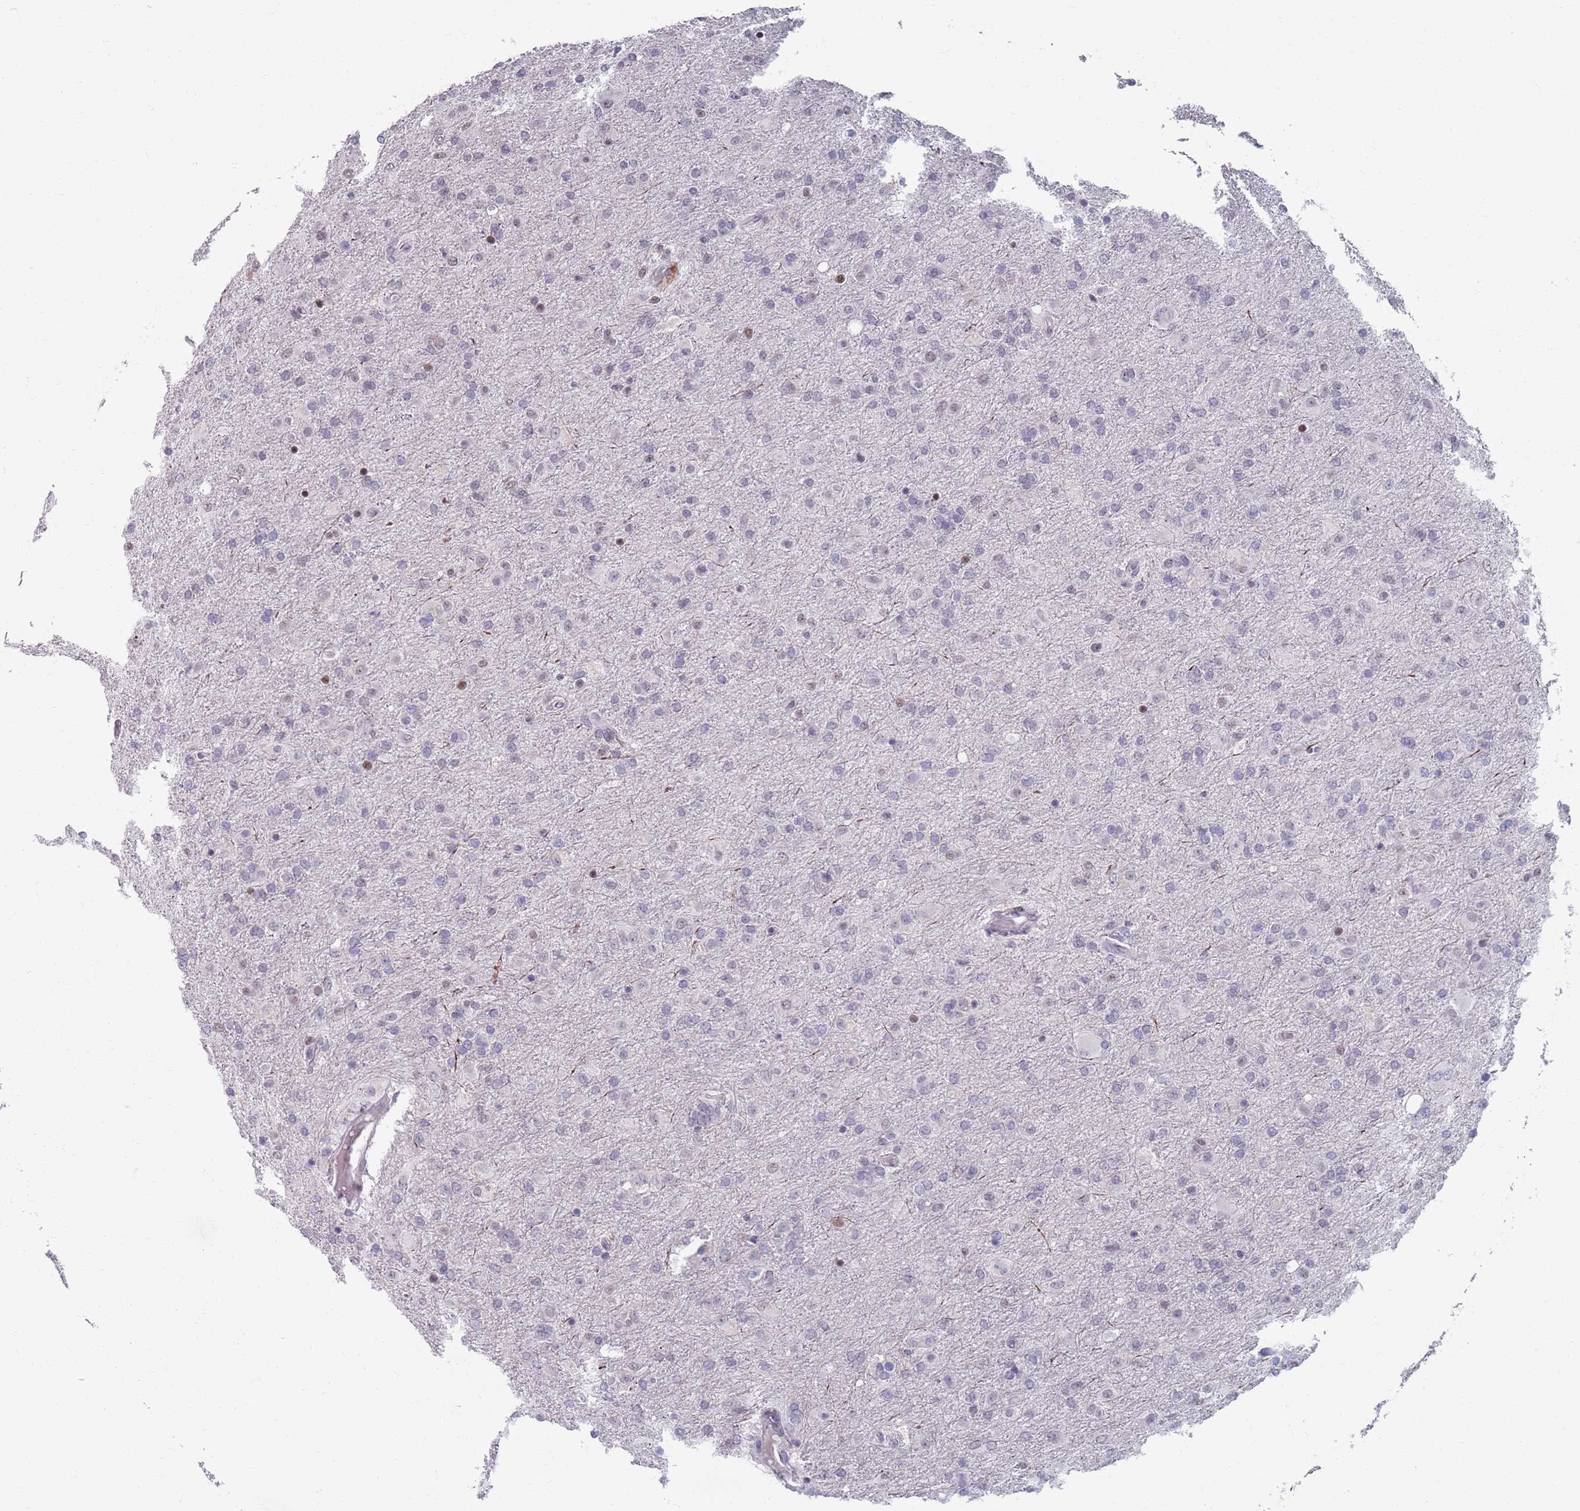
{"staining": {"intensity": "negative", "quantity": "none", "location": "none"}, "tissue": "glioma", "cell_type": "Tumor cells", "image_type": "cancer", "snomed": [{"axis": "morphology", "description": "Glioma, malignant, Low grade"}, {"axis": "topography", "description": "Brain"}], "caption": "Micrograph shows no protein staining in tumor cells of low-grade glioma (malignant) tissue. The staining is performed using DAB (3,3'-diaminobenzidine) brown chromogen with nuclei counter-stained in using hematoxylin.", "gene": "SAMD1", "patient": {"sex": "male", "age": 65}}